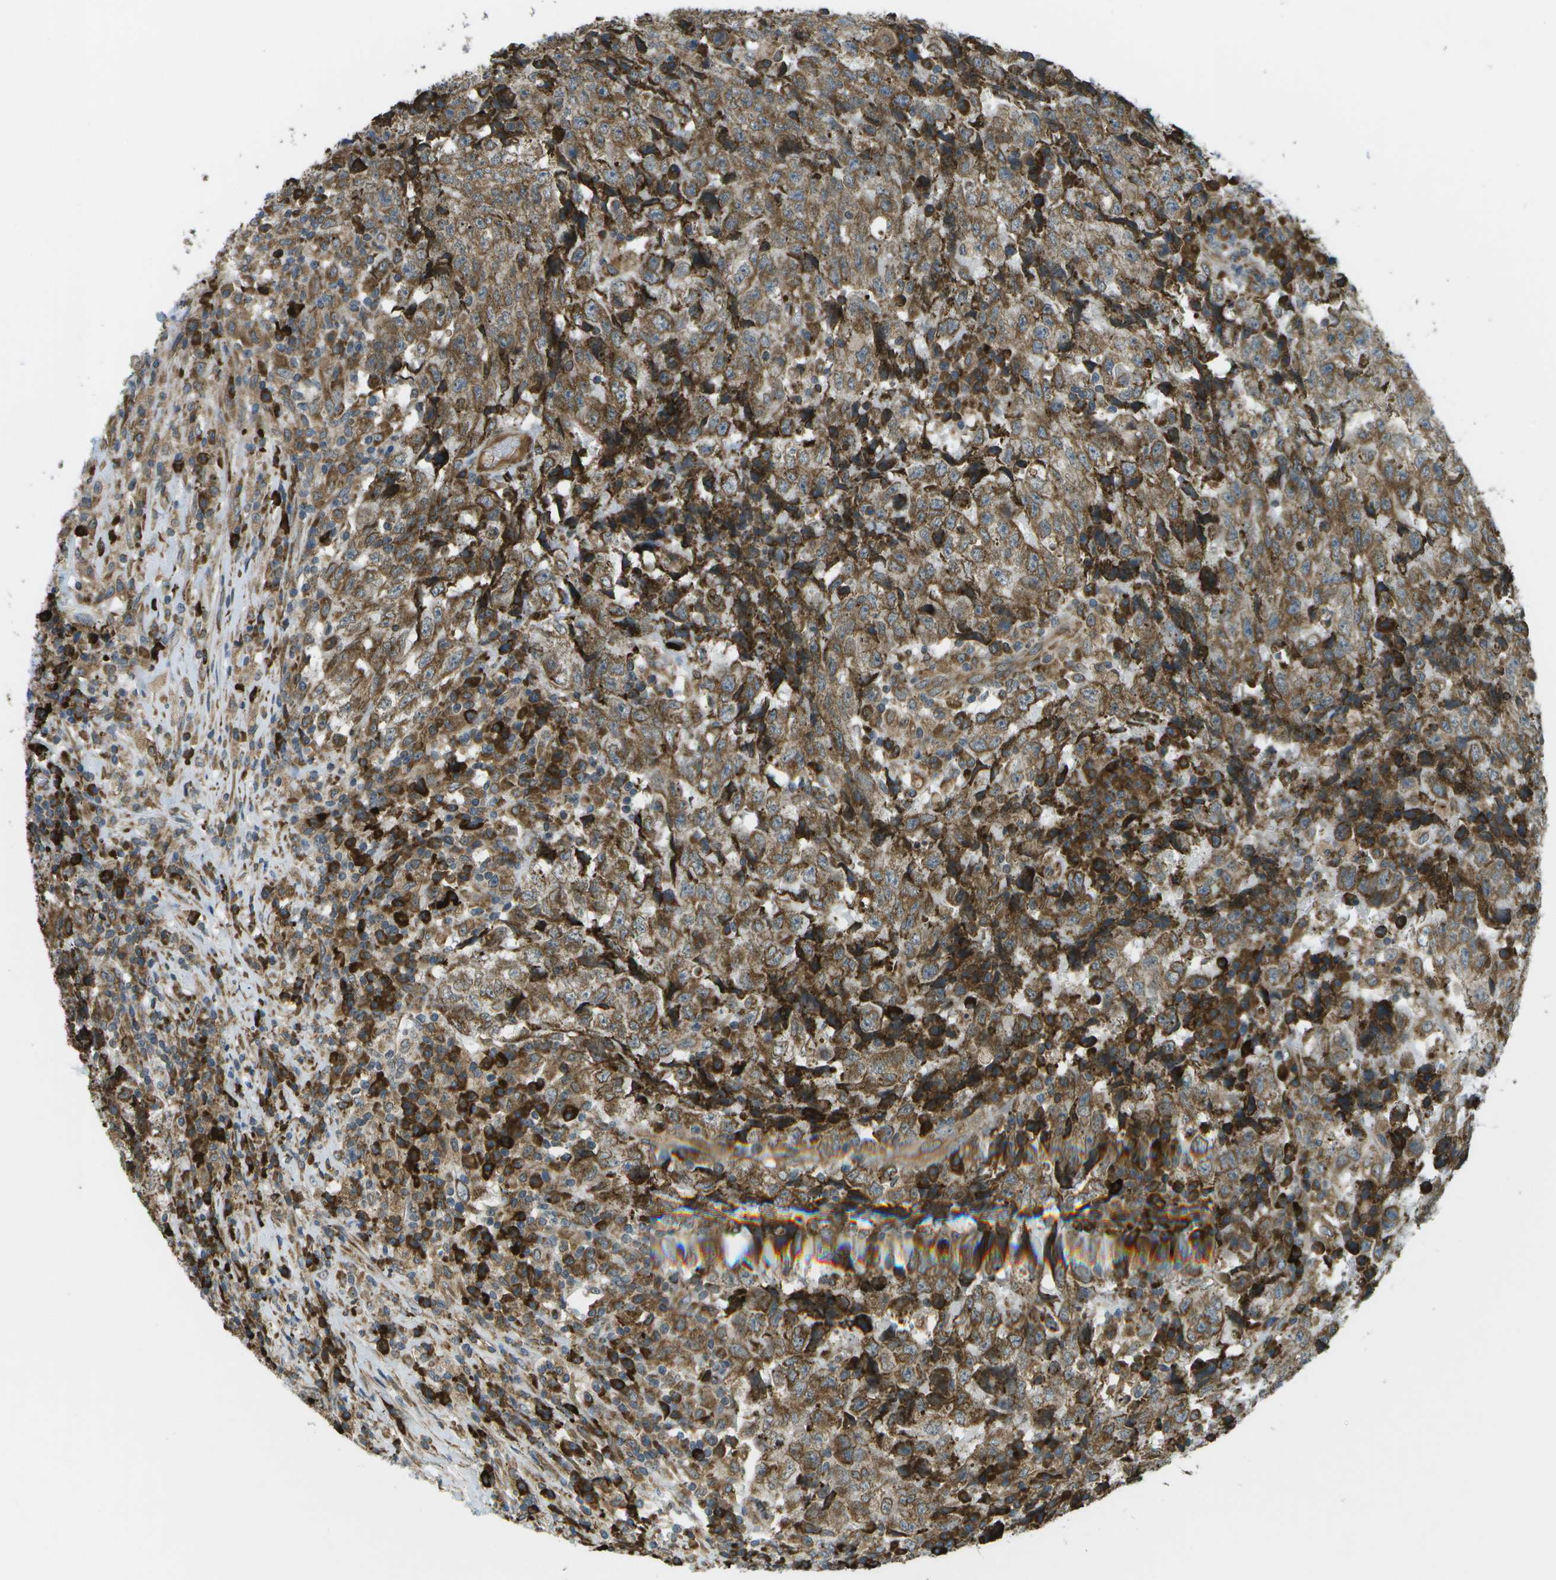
{"staining": {"intensity": "moderate", "quantity": ">75%", "location": "cytoplasmic/membranous"}, "tissue": "testis cancer", "cell_type": "Tumor cells", "image_type": "cancer", "snomed": [{"axis": "morphology", "description": "Necrosis, NOS"}, {"axis": "morphology", "description": "Carcinoma, Embryonal, NOS"}, {"axis": "topography", "description": "Testis"}], "caption": "DAB (3,3'-diaminobenzidine) immunohistochemical staining of human testis embryonal carcinoma reveals moderate cytoplasmic/membranous protein positivity in about >75% of tumor cells.", "gene": "USP30", "patient": {"sex": "male", "age": 19}}